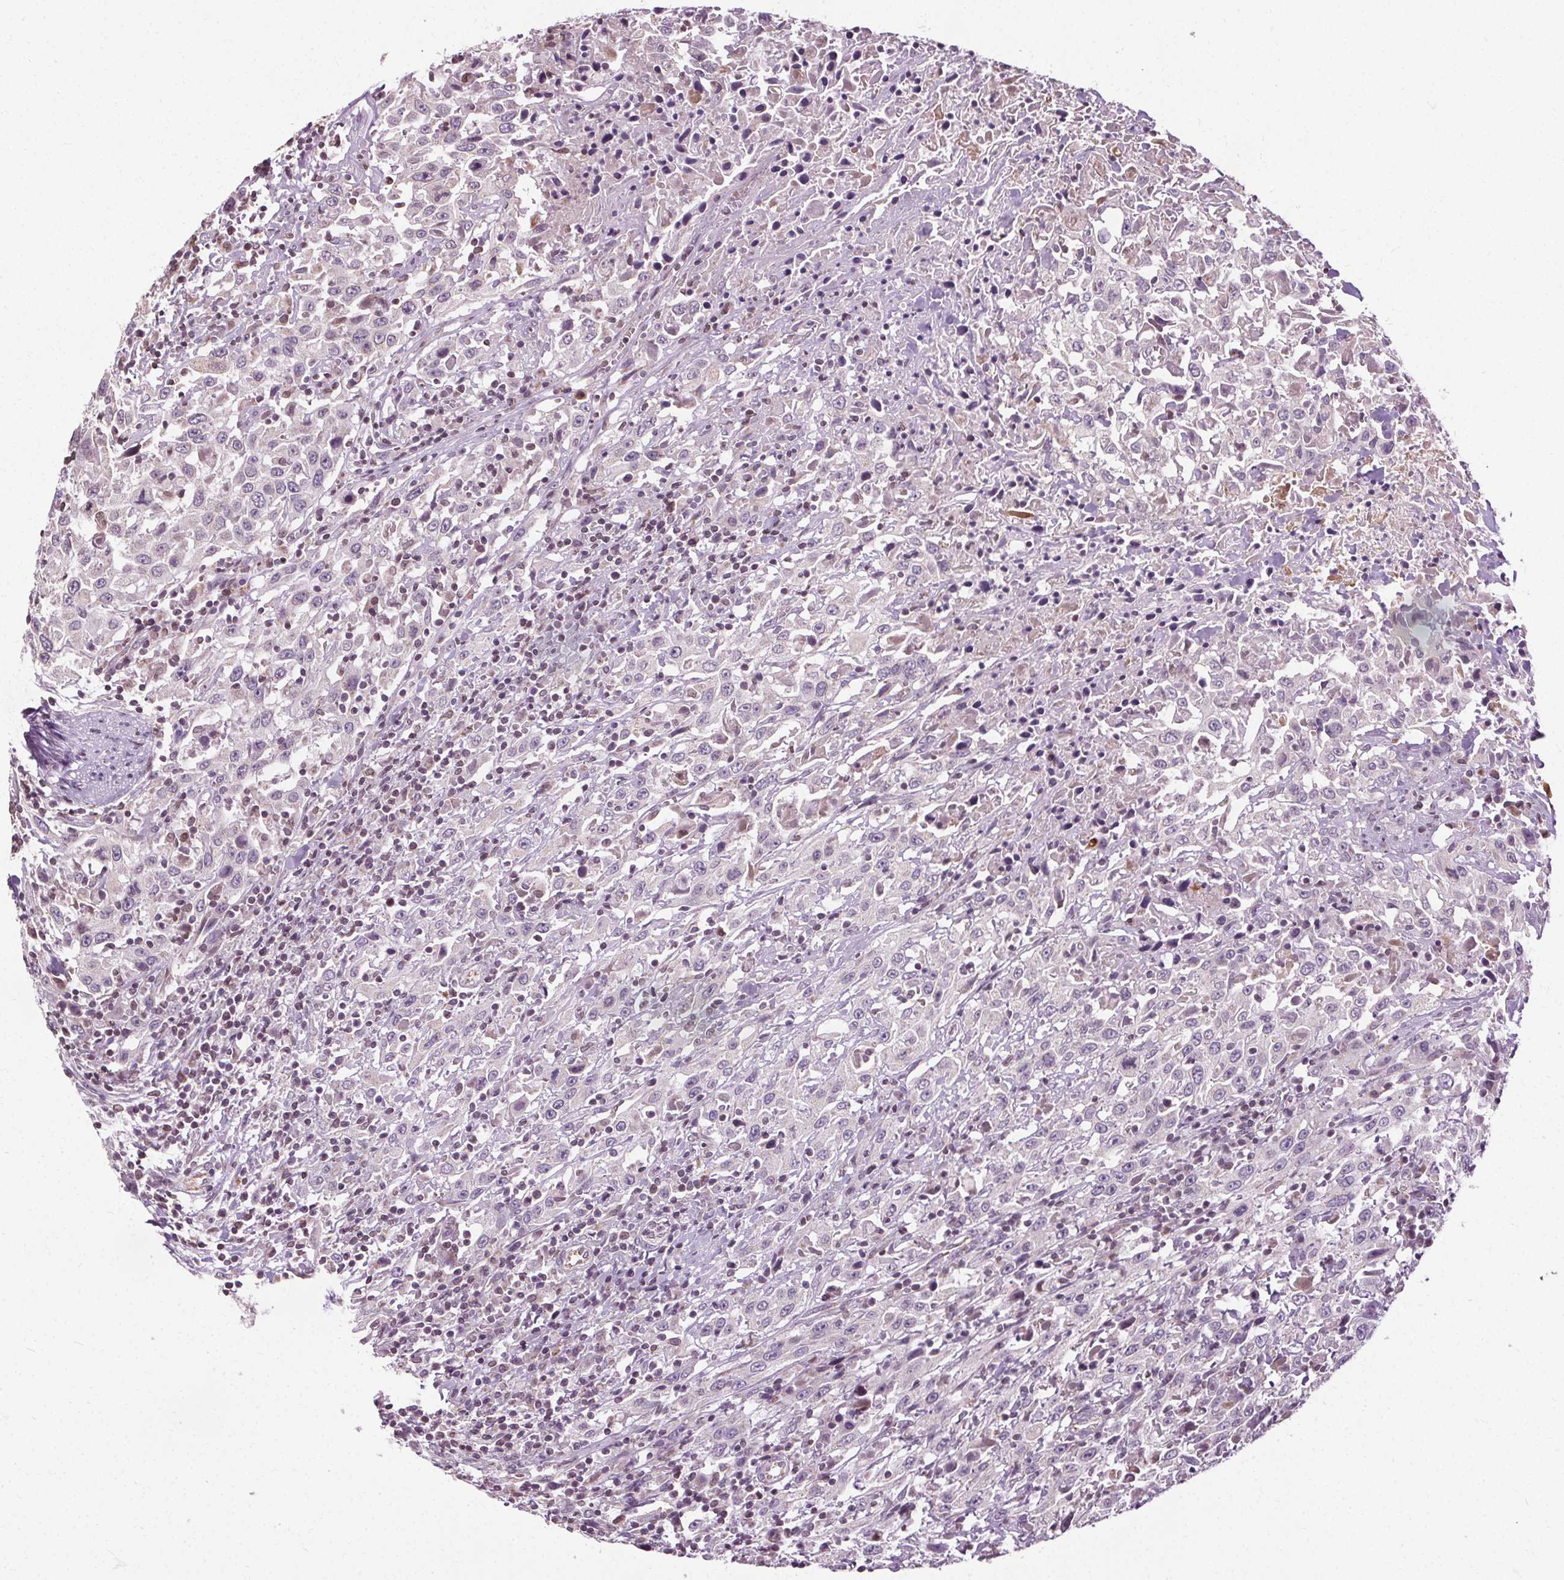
{"staining": {"intensity": "negative", "quantity": "none", "location": "none"}, "tissue": "urothelial cancer", "cell_type": "Tumor cells", "image_type": "cancer", "snomed": [{"axis": "morphology", "description": "Urothelial carcinoma, High grade"}, {"axis": "topography", "description": "Urinary bladder"}], "caption": "A high-resolution histopathology image shows immunohistochemistry staining of urothelial cancer, which shows no significant positivity in tumor cells.", "gene": "LFNG", "patient": {"sex": "male", "age": 61}}